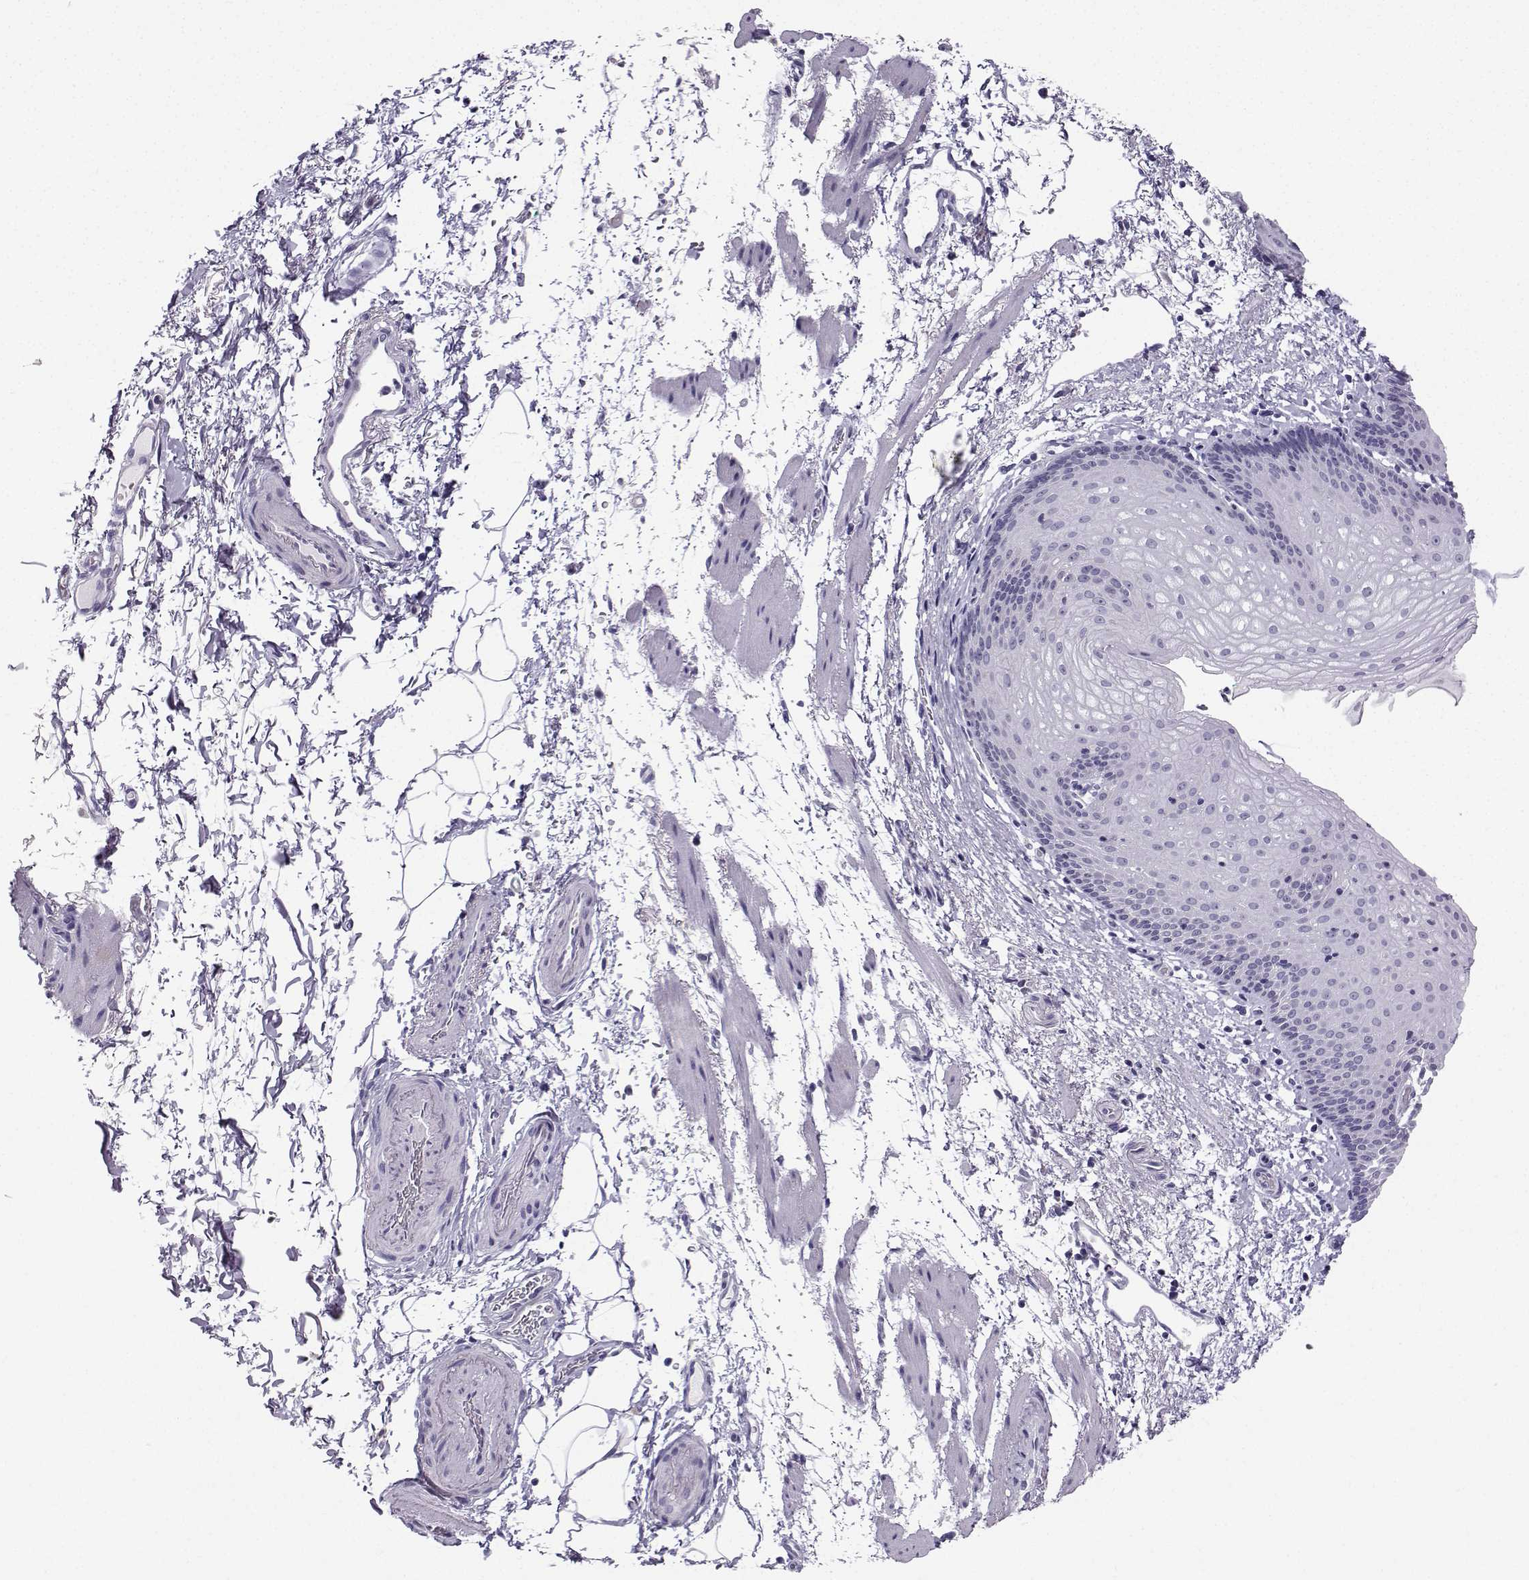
{"staining": {"intensity": "negative", "quantity": "none", "location": "none"}, "tissue": "esophagus", "cell_type": "Squamous epithelial cells", "image_type": "normal", "snomed": [{"axis": "morphology", "description": "Normal tissue, NOS"}, {"axis": "topography", "description": "Esophagus"}], "caption": "Squamous epithelial cells show no significant positivity in unremarkable esophagus. The staining was performed using DAB (3,3'-diaminobenzidine) to visualize the protein expression in brown, while the nuclei were stained in blue with hematoxylin (Magnification: 20x).", "gene": "ZBTB8B", "patient": {"sex": "female", "age": 64}}